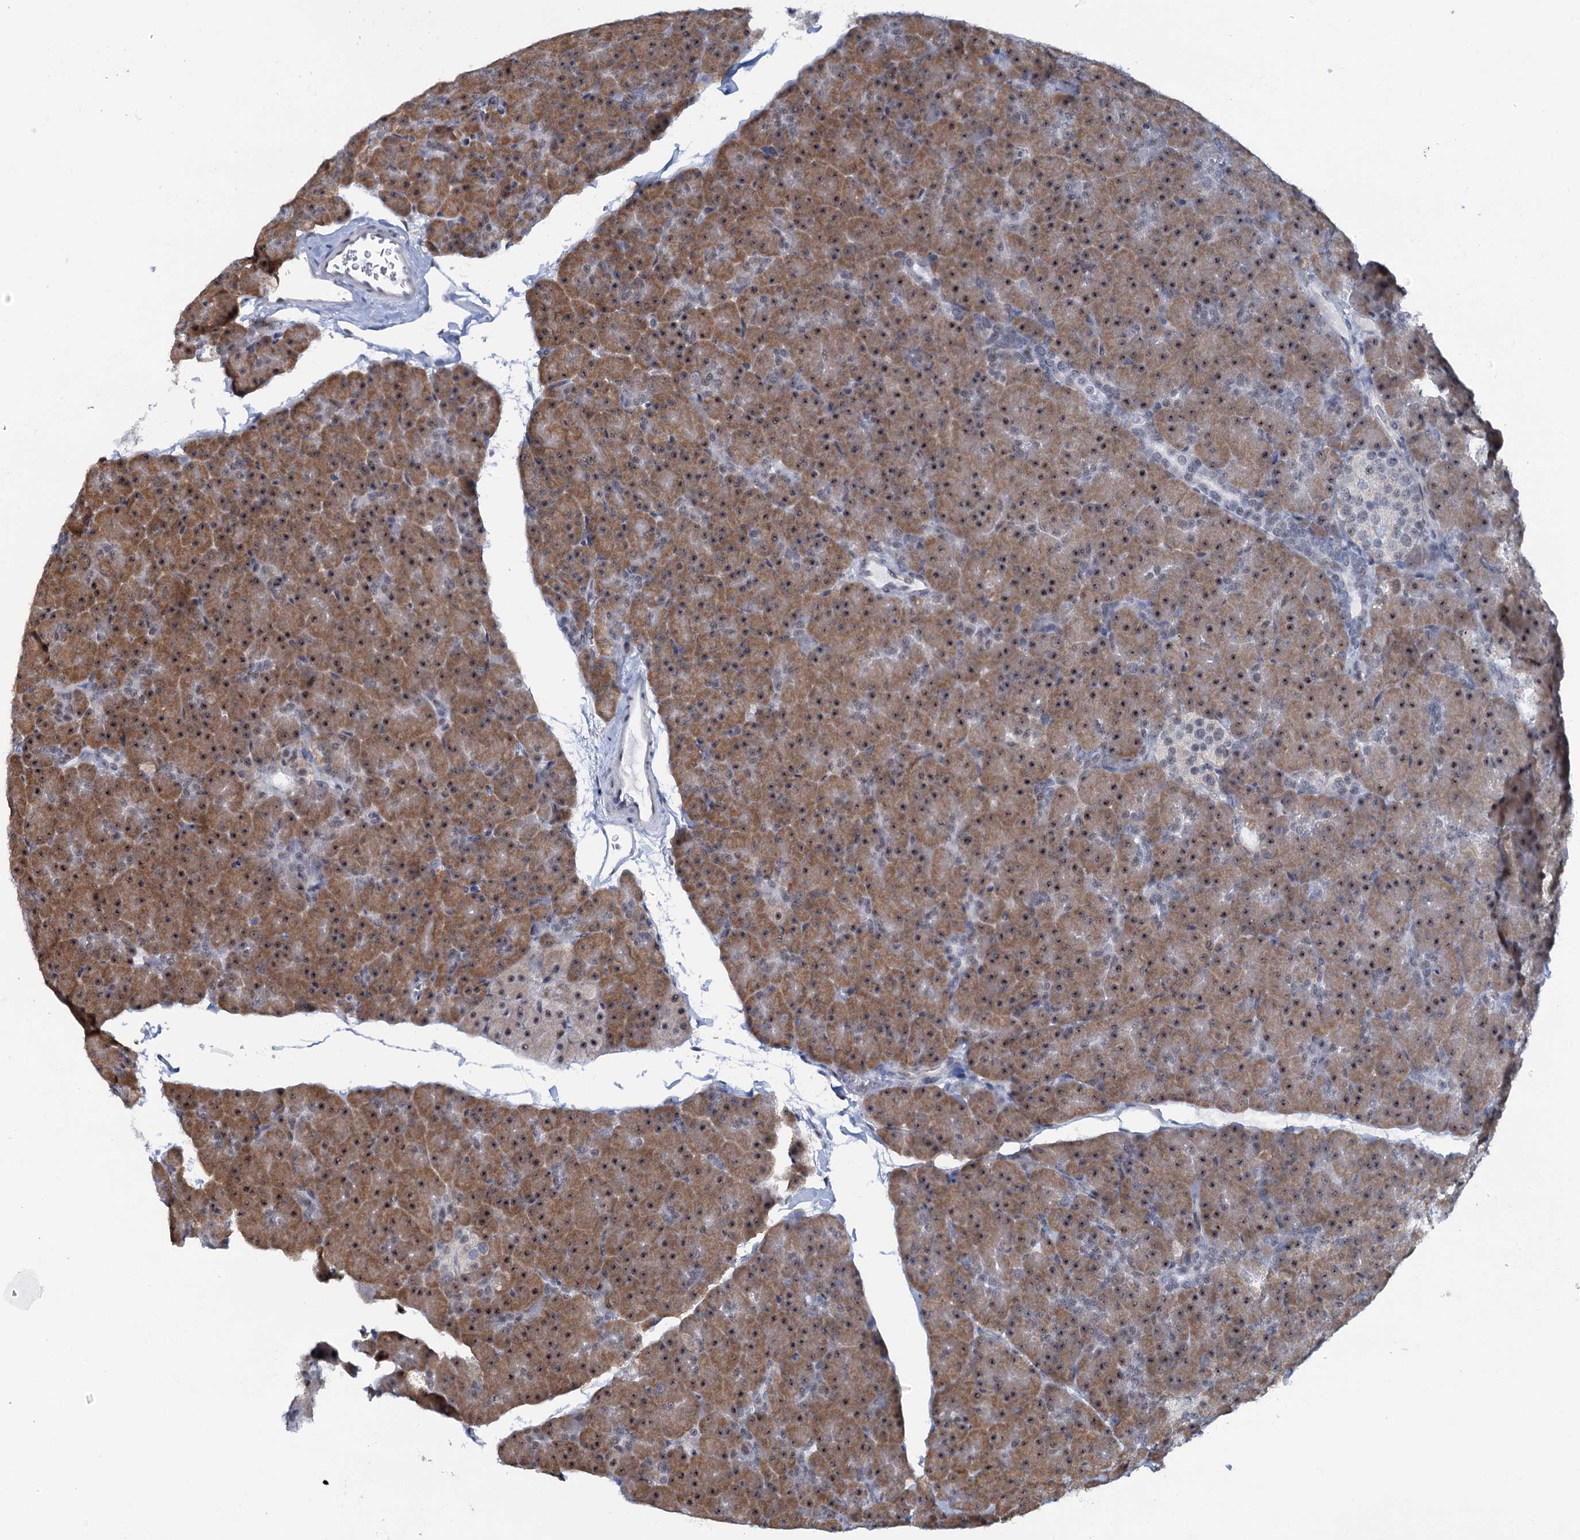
{"staining": {"intensity": "moderate", "quantity": ">75%", "location": "cytoplasmic/membranous,nuclear"}, "tissue": "pancreas", "cell_type": "Exocrine glandular cells", "image_type": "normal", "snomed": [{"axis": "morphology", "description": "Normal tissue, NOS"}, {"axis": "topography", "description": "Pancreas"}], "caption": "Benign pancreas displays moderate cytoplasmic/membranous,nuclear expression in about >75% of exocrine glandular cells, visualized by immunohistochemistry.", "gene": "SREK1", "patient": {"sex": "male", "age": 36}}